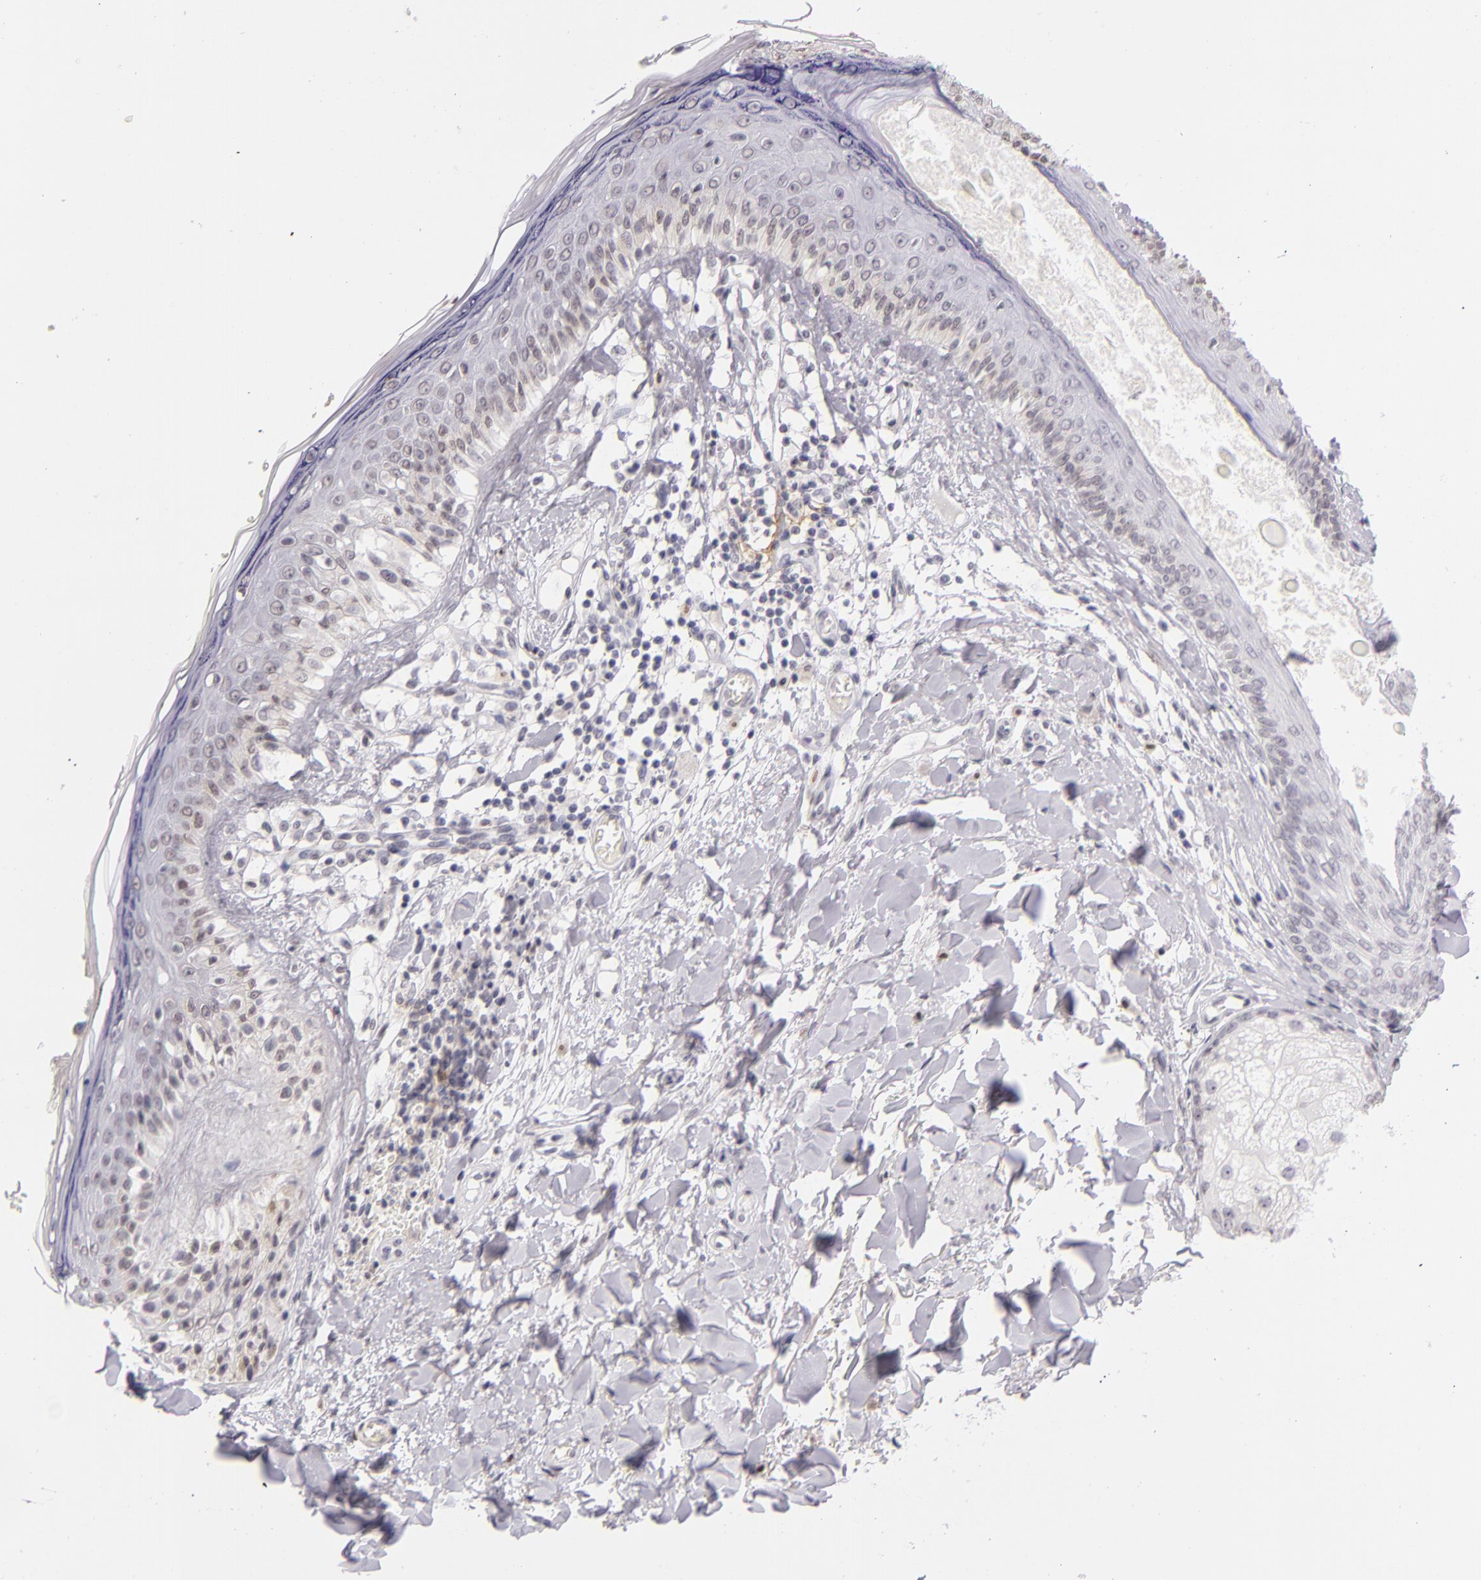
{"staining": {"intensity": "negative", "quantity": "none", "location": "none"}, "tissue": "melanoma", "cell_type": "Tumor cells", "image_type": "cancer", "snomed": [{"axis": "morphology", "description": "Malignant melanoma, NOS"}, {"axis": "topography", "description": "Skin"}], "caption": "This is a histopathology image of immunohistochemistry (IHC) staining of malignant melanoma, which shows no expression in tumor cells. The staining was performed using DAB (3,3'-diaminobenzidine) to visualize the protein expression in brown, while the nuclei were stained in blue with hematoxylin (Magnification: 20x).", "gene": "CD40", "patient": {"sex": "female", "age": 82}}